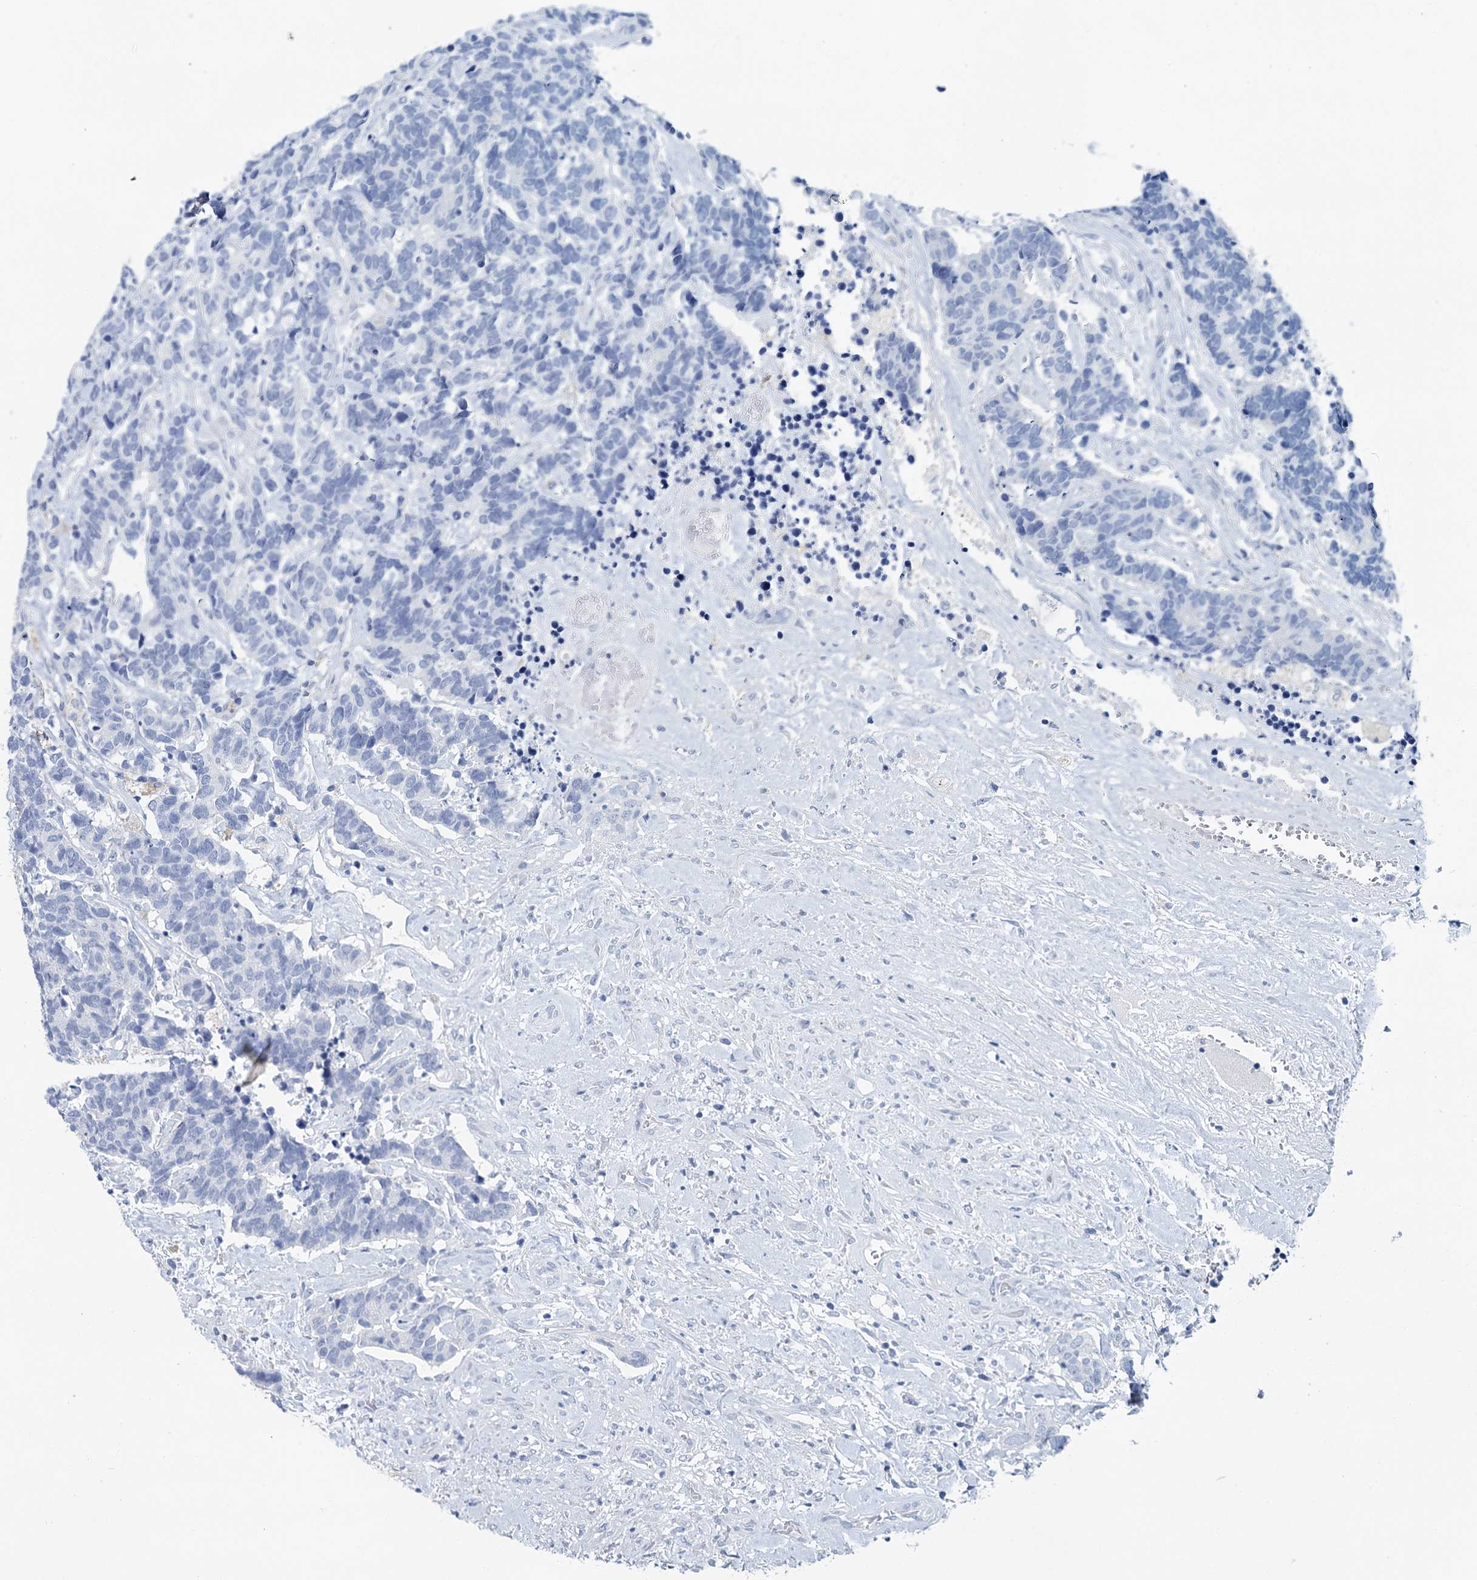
{"staining": {"intensity": "negative", "quantity": "none", "location": "none"}, "tissue": "carcinoid", "cell_type": "Tumor cells", "image_type": "cancer", "snomed": [{"axis": "morphology", "description": "Carcinoma, NOS"}, {"axis": "morphology", "description": "Carcinoid, malignant, NOS"}, {"axis": "topography", "description": "Urinary bladder"}], "caption": "IHC of human carcinoid demonstrates no positivity in tumor cells.", "gene": "METTL7B", "patient": {"sex": "male", "age": 57}}